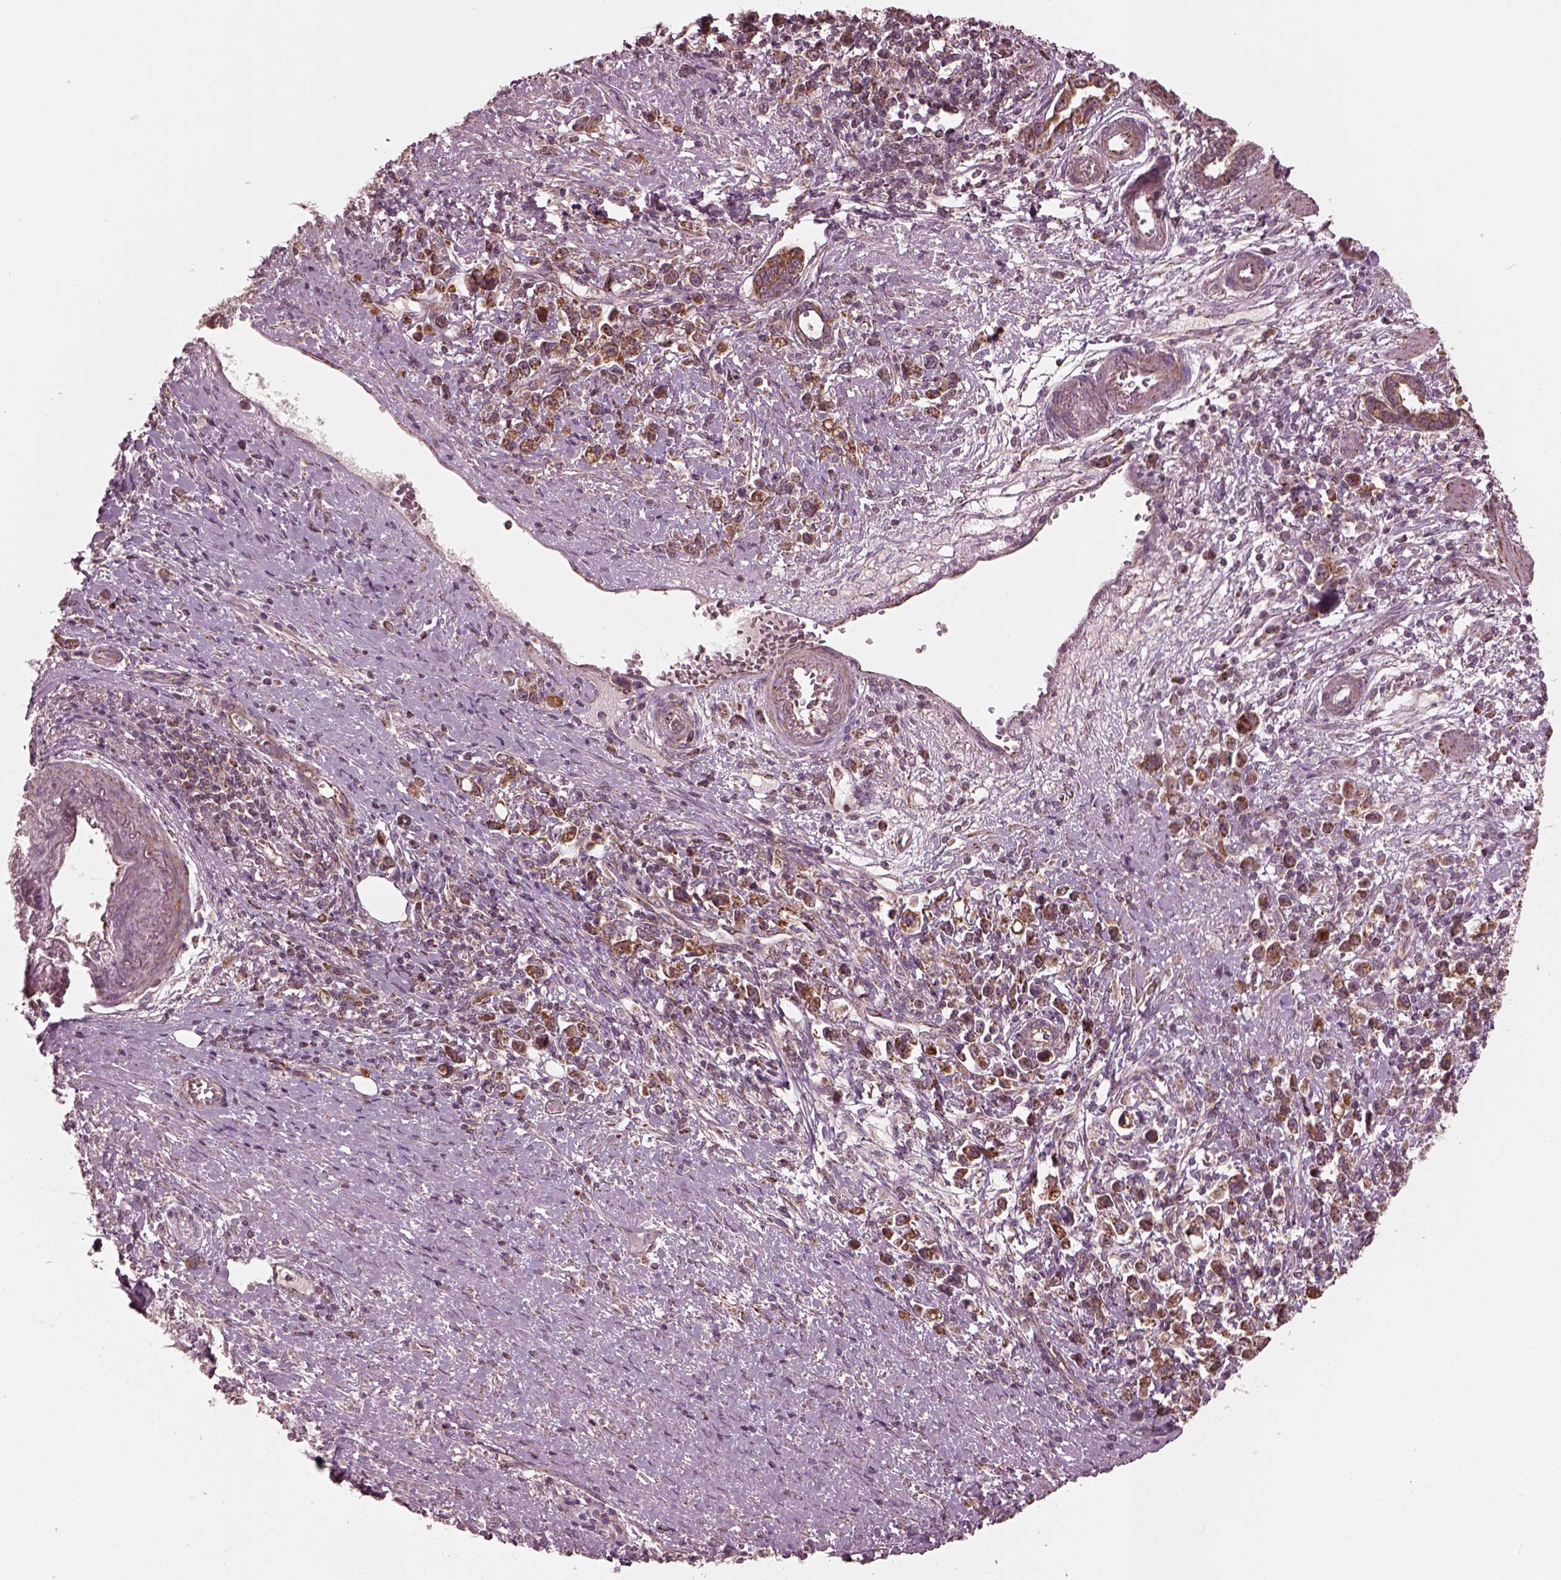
{"staining": {"intensity": "moderate", "quantity": "25%-75%", "location": "cytoplasmic/membranous"}, "tissue": "stomach cancer", "cell_type": "Tumor cells", "image_type": "cancer", "snomed": [{"axis": "morphology", "description": "Adenocarcinoma, NOS"}, {"axis": "topography", "description": "Stomach"}], "caption": "Stomach cancer (adenocarcinoma) stained with DAB (3,3'-diaminobenzidine) IHC exhibits medium levels of moderate cytoplasmic/membranous staining in approximately 25%-75% of tumor cells.", "gene": "NDUFB10", "patient": {"sex": "male", "age": 63}}